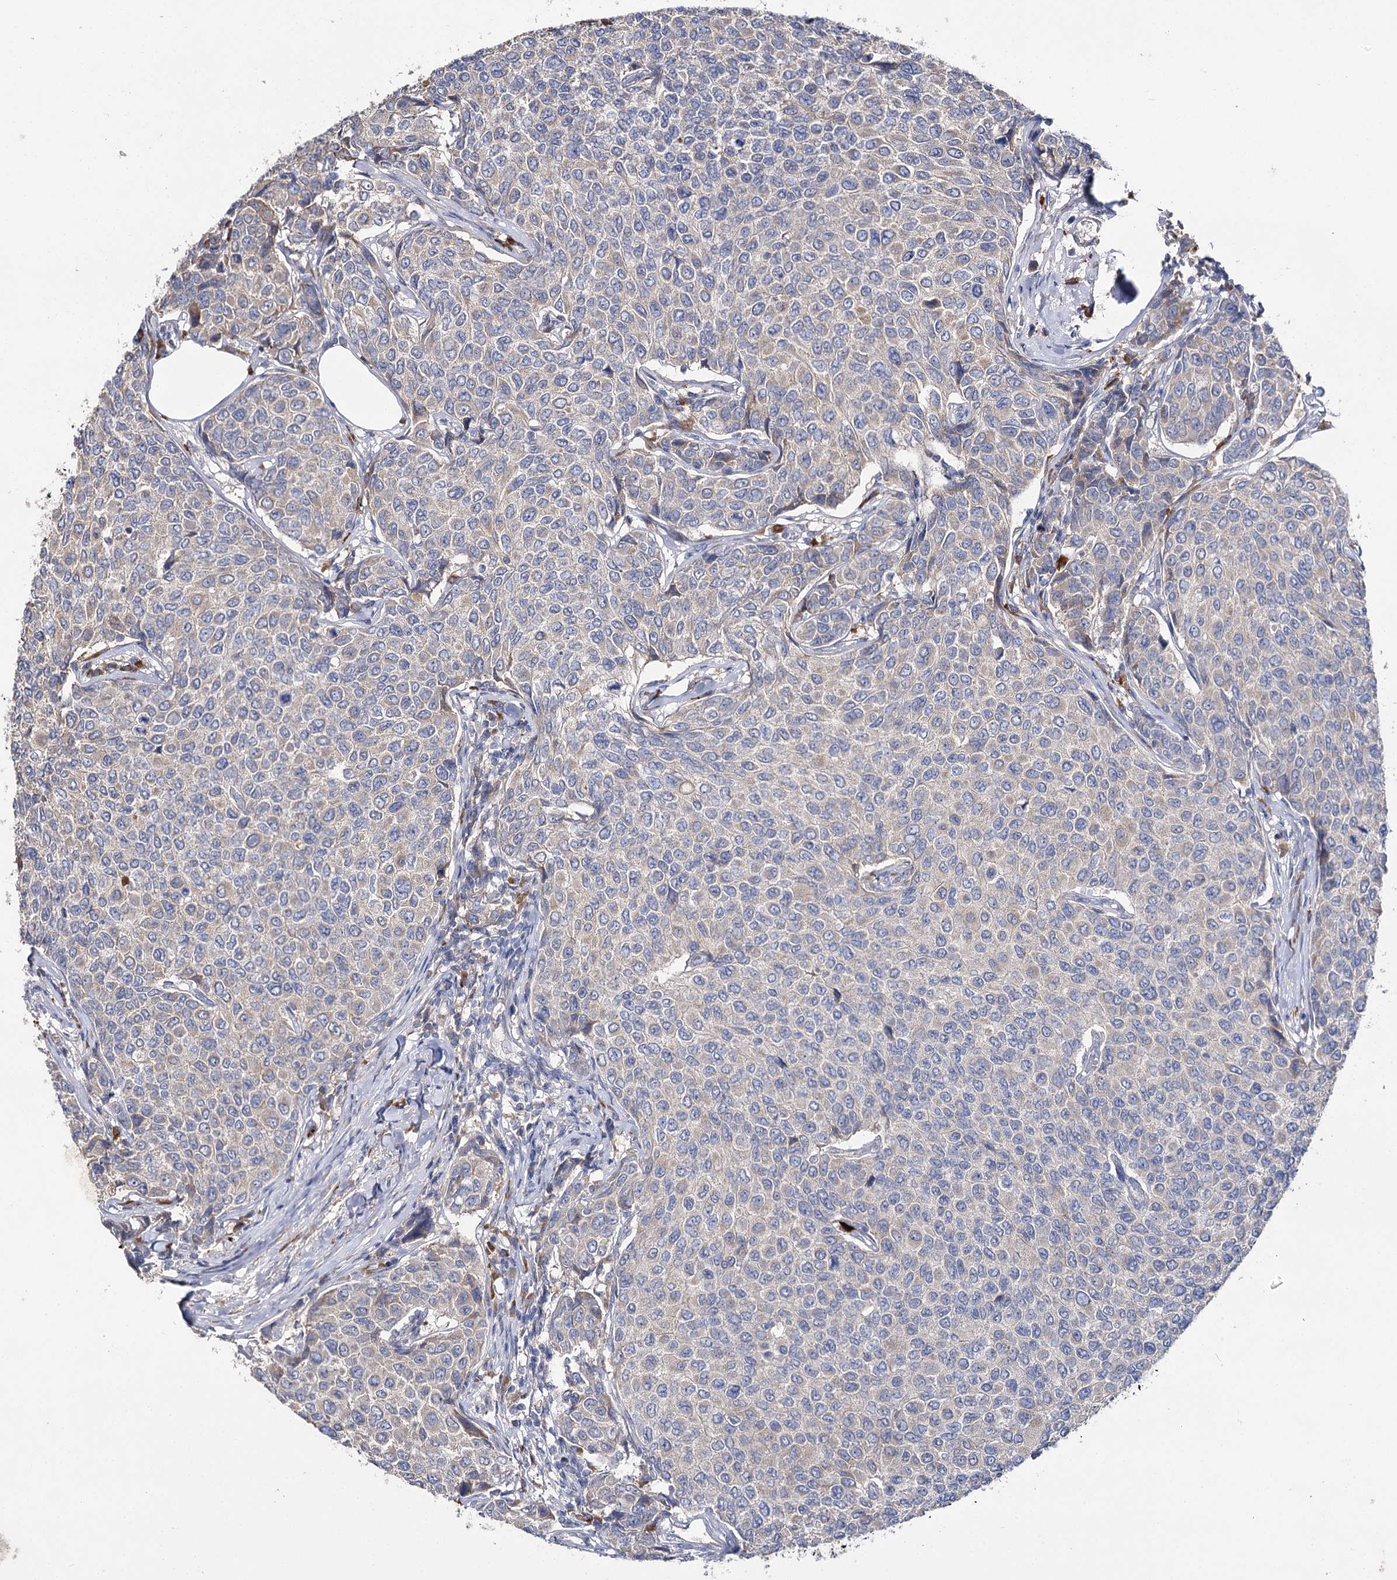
{"staining": {"intensity": "negative", "quantity": "none", "location": "none"}, "tissue": "breast cancer", "cell_type": "Tumor cells", "image_type": "cancer", "snomed": [{"axis": "morphology", "description": "Duct carcinoma"}, {"axis": "topography", "description": "Breast"}], "caption": "Immunohistochemical staining of human invasive ductal carcinoma (breast) displays no significant expression in tumor cells.", "gene": "IL1RAP", "patient": {"sex": "female", "age": 55}}